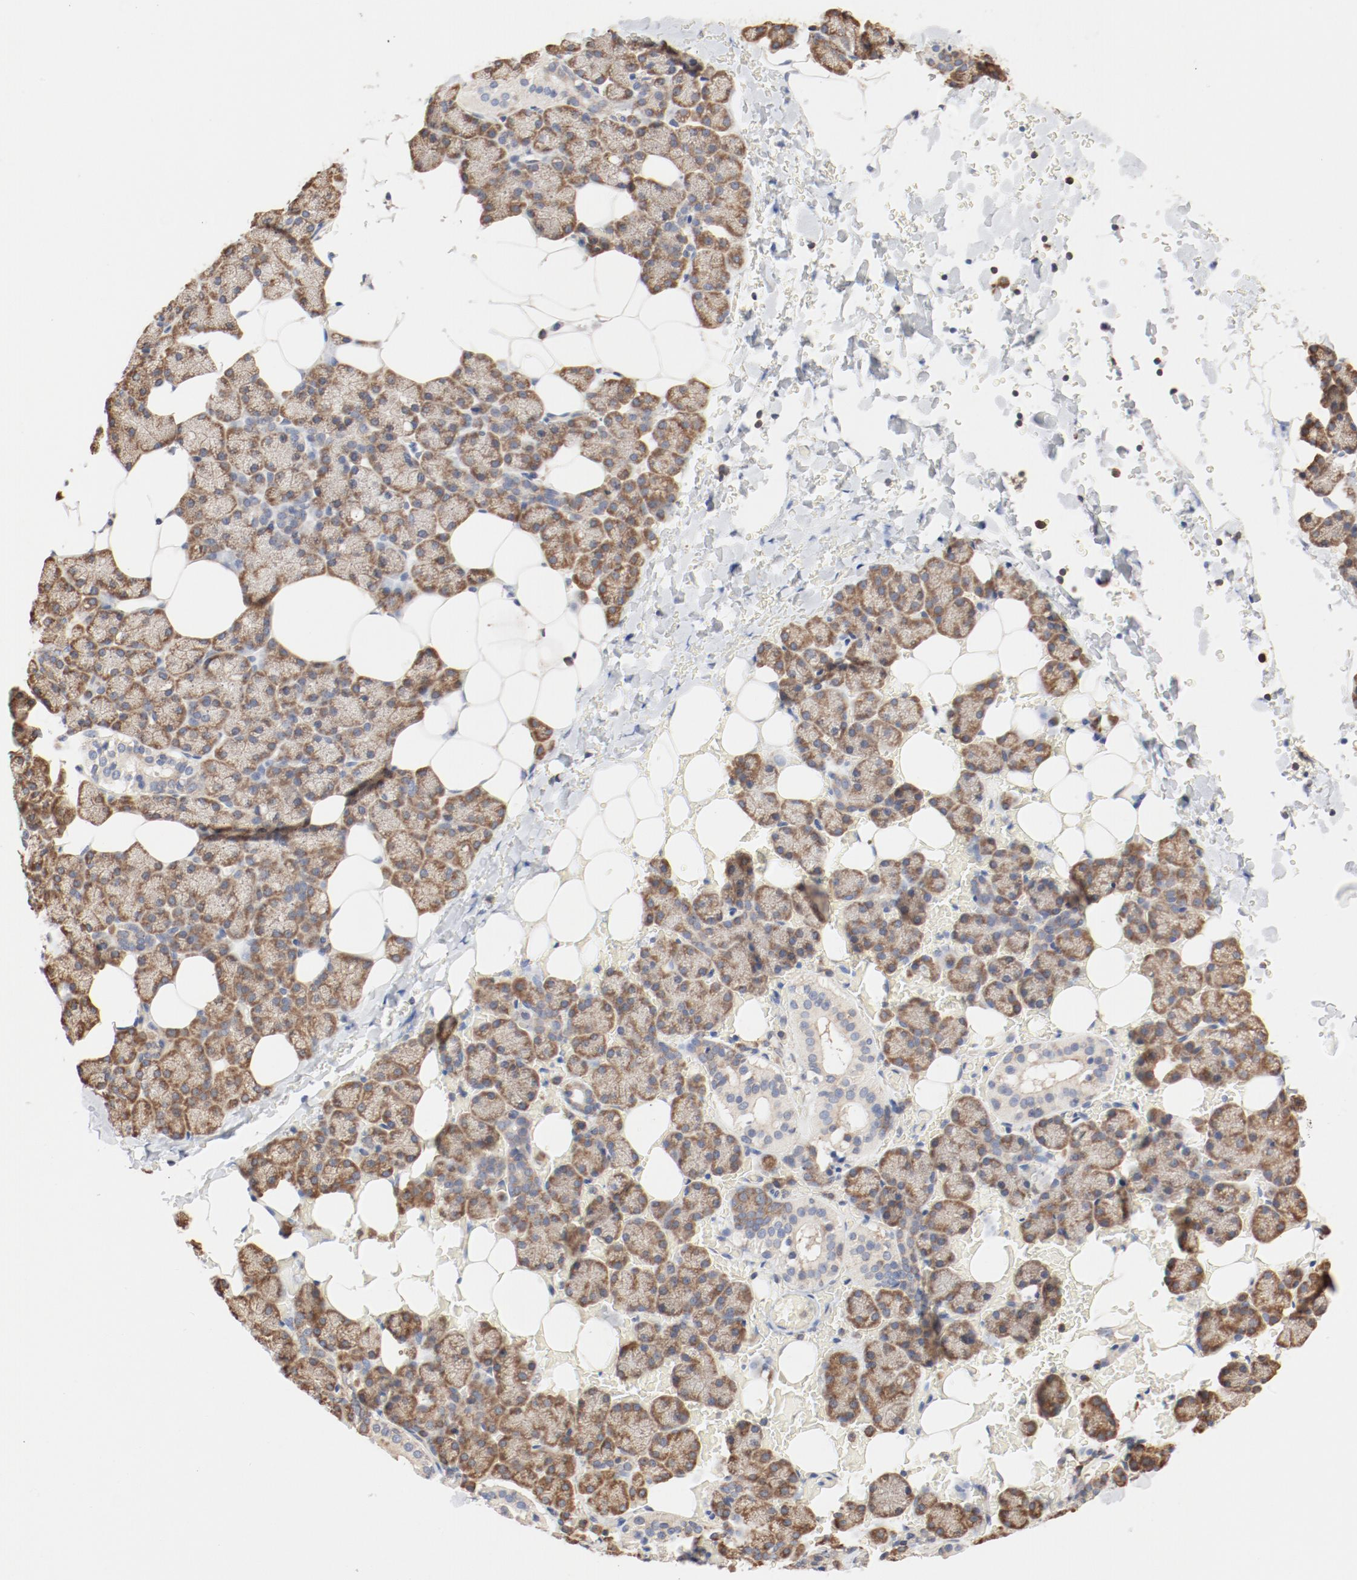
{"staining": {"intensity": "moderate", "quantity": ">75%", "location": "cytoplasmic/membranous"}, "tissue": "salivary gland", "cell_type": "Glandular cells", "image_type": "normal", "snomed": [{"axis": "morphology", "description": "Normal tissue, NOS"}, {"axis": "topography", "description": "Lymph node"}, {"axis": "topography", "description": "Salivary gland"}], "caption": "A brown stain labels moderate cytoplasmic/membranous expression of a protein in glandular cells of unremarkable human salivary gland.", "gene": "RPS6", "patient": {"sex": "male", "age": 8}}